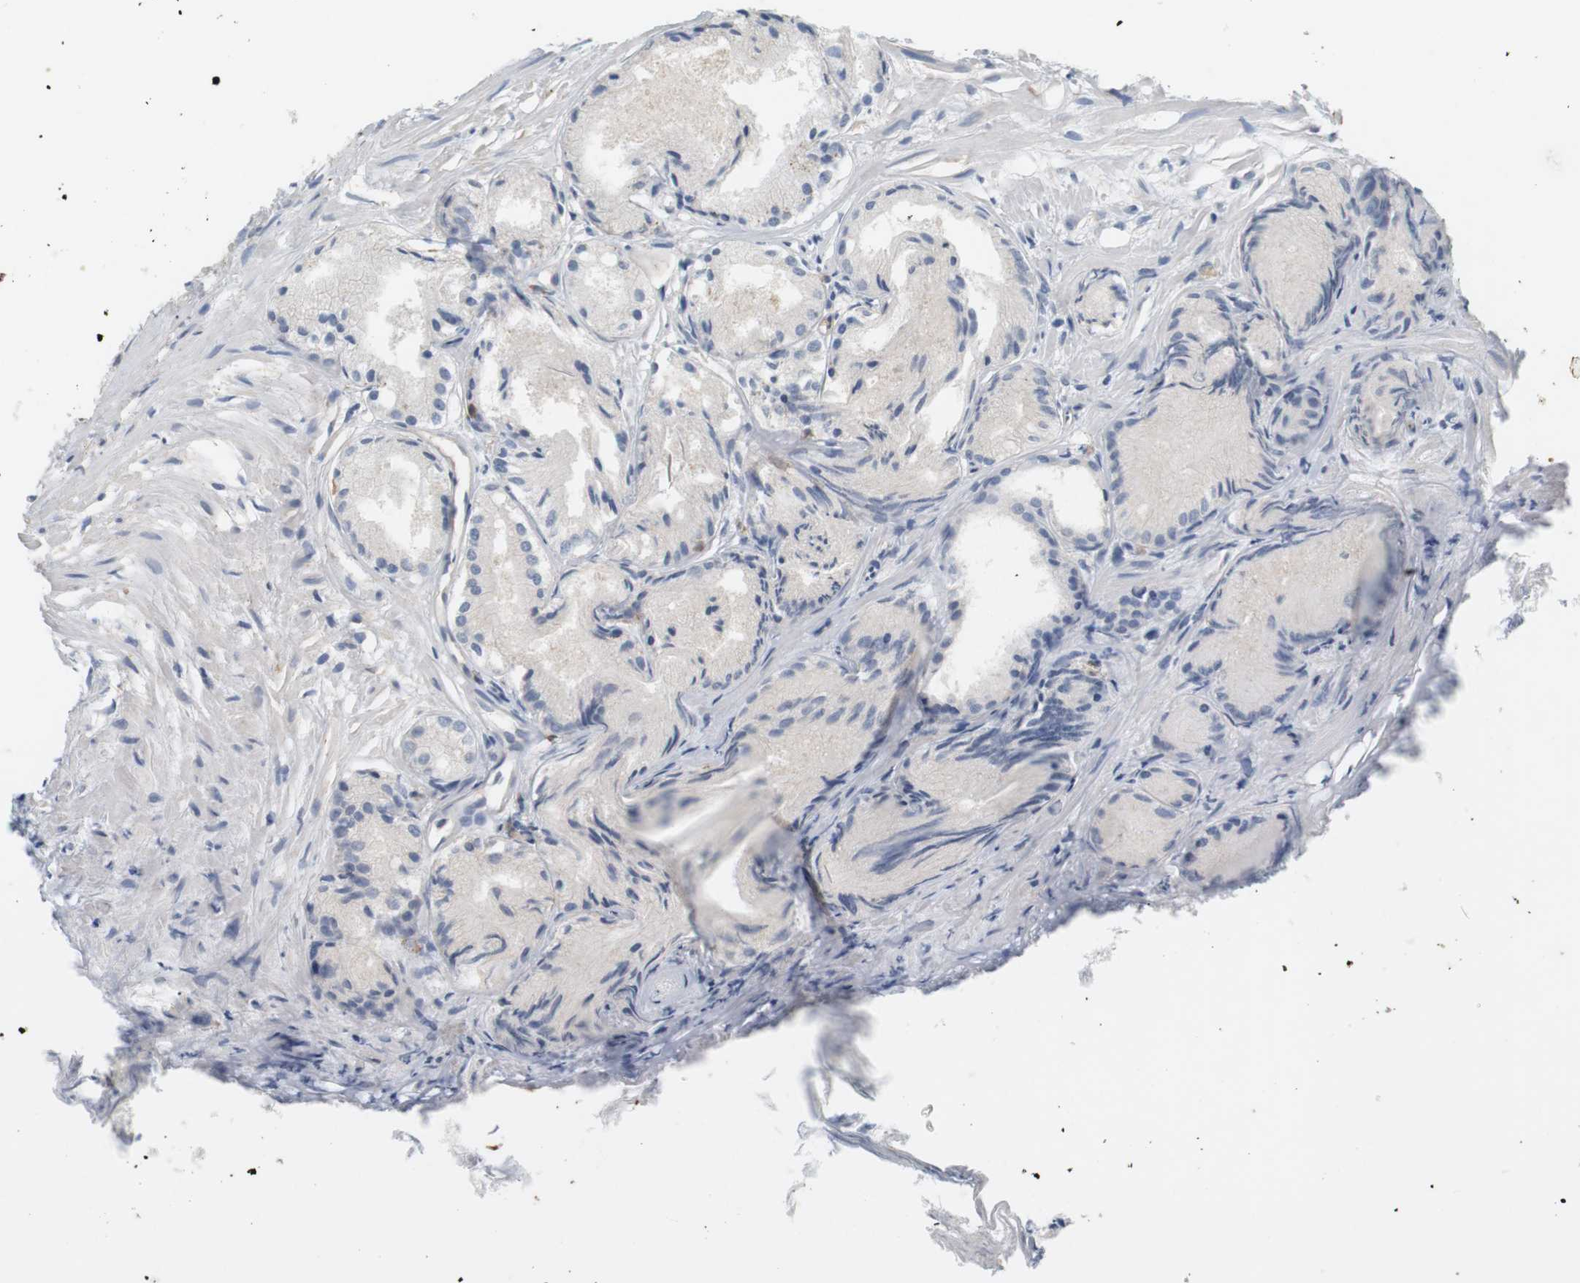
{"staining": {"intensity": "negative", "quantity": "none", "location": "none"}, "tissue": "prostate cancer", "cell_type": "Tumor cells", "image_type": "cancer", "snomed": [{"axis": "morphology", "description": "Adenocarcinoma, Low grade"}, {"axis": "topography", "description": "Prostate"}], "caption": "DAB immunohistochemical staining of human prostate cancer shows no significant staining in tumor cells. (DAB (3,3'-diaminobenzidine) immunohistochemistry visualized using brightfield microscopy, high magnification).", "gene": "OSR1", "patient": {"sex": "male", "age": 72}}